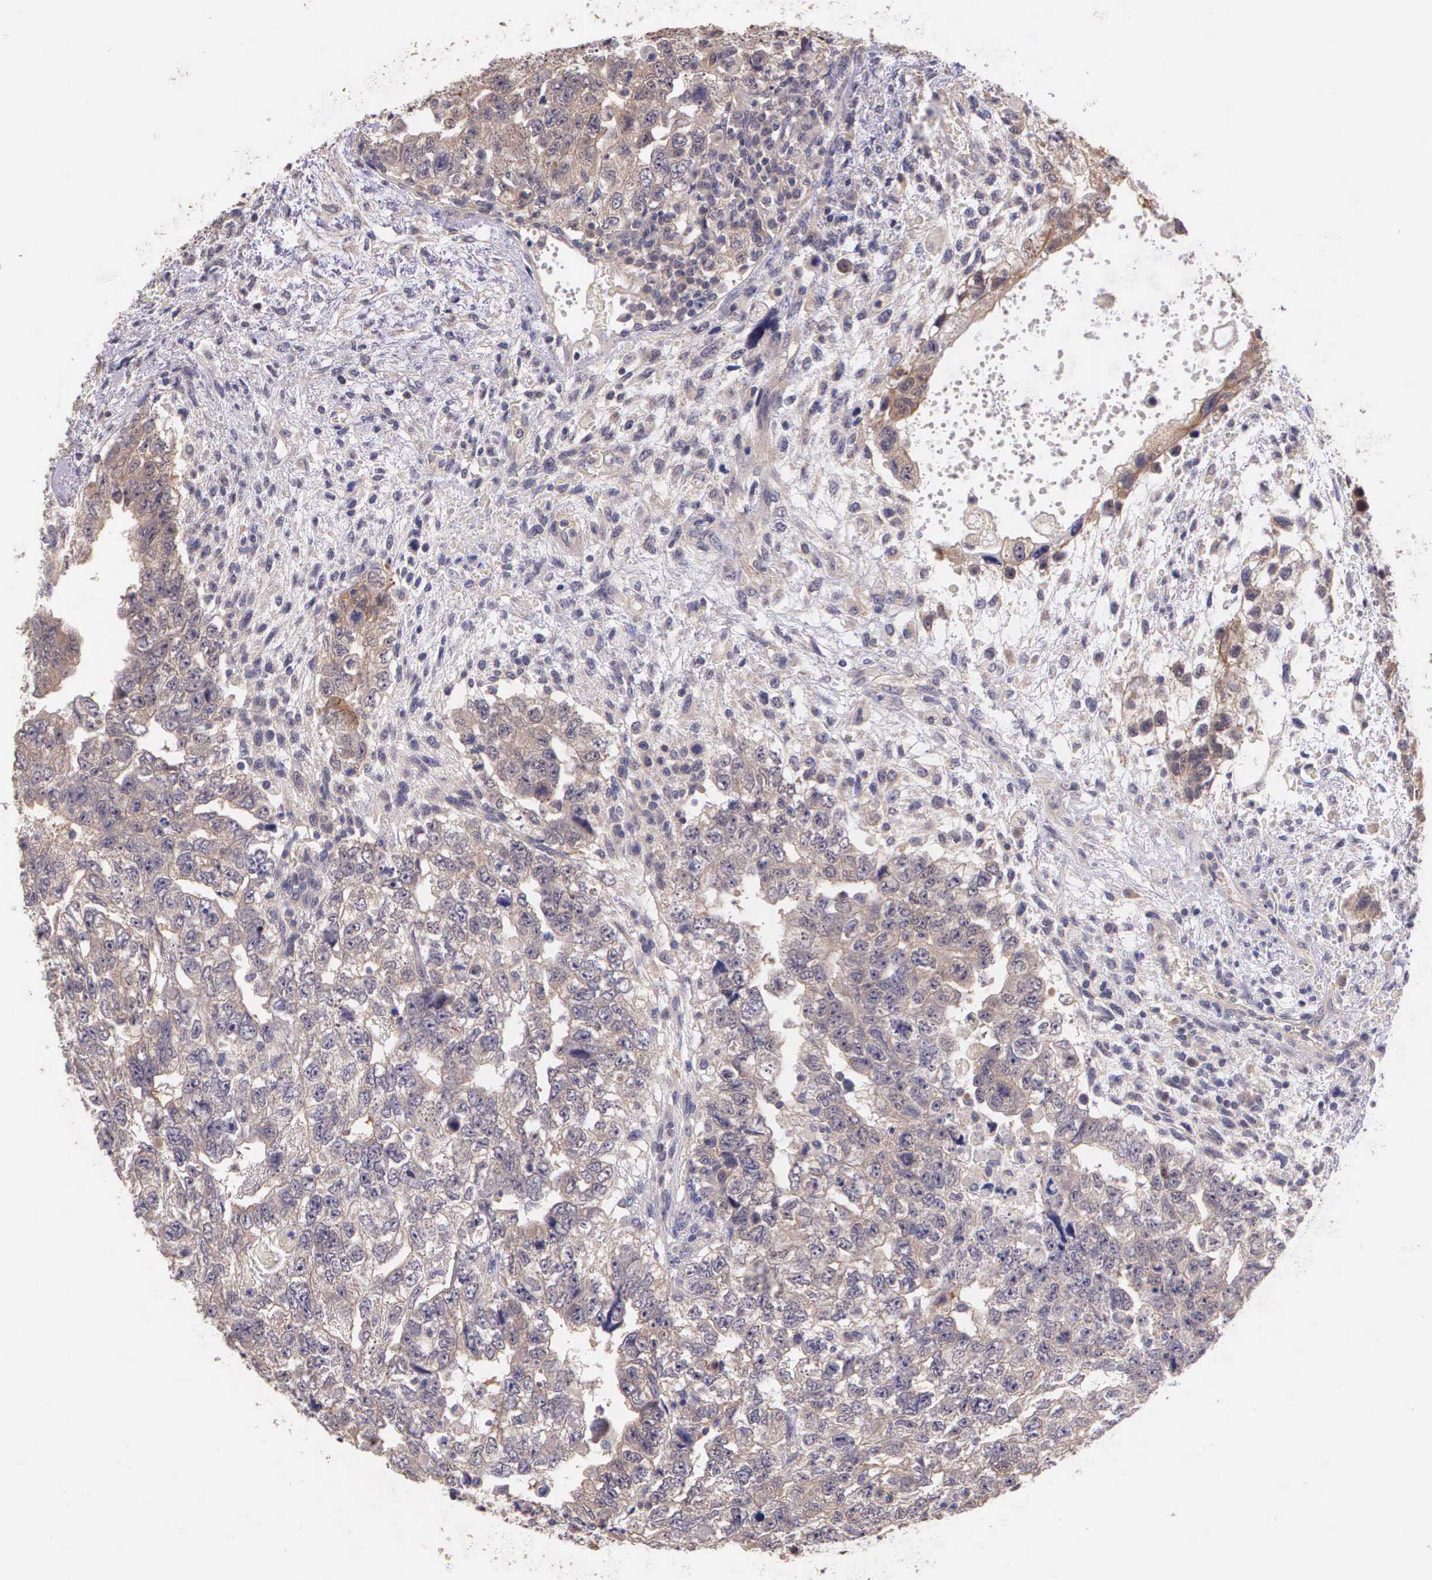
{"staining": {"intensity": "weak", "quantity": "25%-75%", "location": "cytoplasmic/membranous"}, "tissue": "testis cancer", "cell_type": "Tumor cells", "image_type": "cancer", "snomed": [{"axis": "morphology", "description": "Carcinoma, Embryonal, NOS"}, {"axis": "topography", "description": "Testis"}], "caption": "Immunohistochemical staining of testis cancer (embryonal carcinoma) shows low levels of weak cytoplasmic/membranous staining in approximately 25%-75% of tumor cells.", "gene": "IGBP1", "patient": {"sex": "male", "age": 36}}